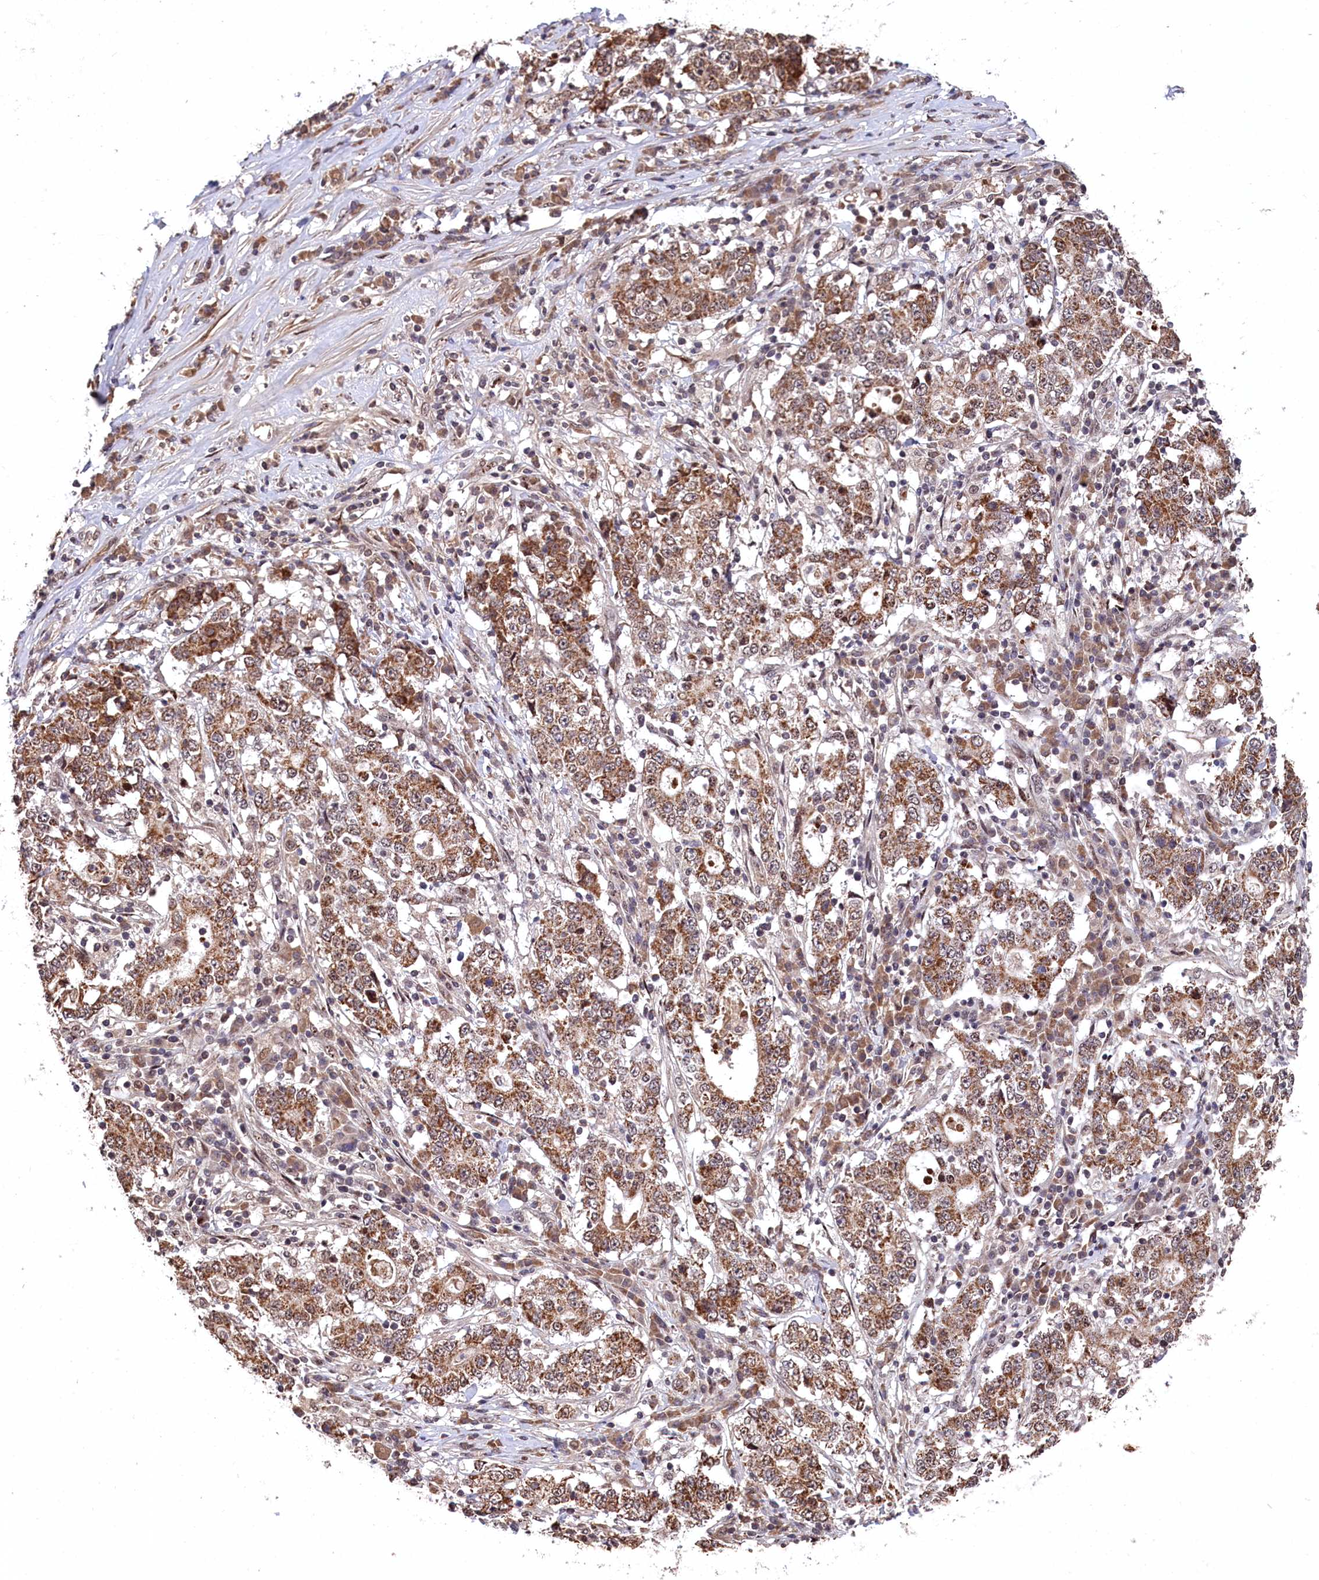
{"staining": {"intensity": "moderate", "quantity": ">75%", "location": "cytoplasmic/membranous"}, "tissue": "stomach cancer", "cell_type": "Tumor cells", "image_type": "cancer", "snomed": [{"axis": "morphology", "description": "Adenocarcinoma, NOS"}, {"axis": "topography", "description": "Stomach"}], "caption": "IHC micrograph of human adenocarcinoma (stomach) stained for a protein (brown), which shows medium levels of moderate cytoplasmic/membranous expression in approximately >75% of tumor cells.", "gene": "CLPX", "patient": {"sex": "male", "age": 59}}